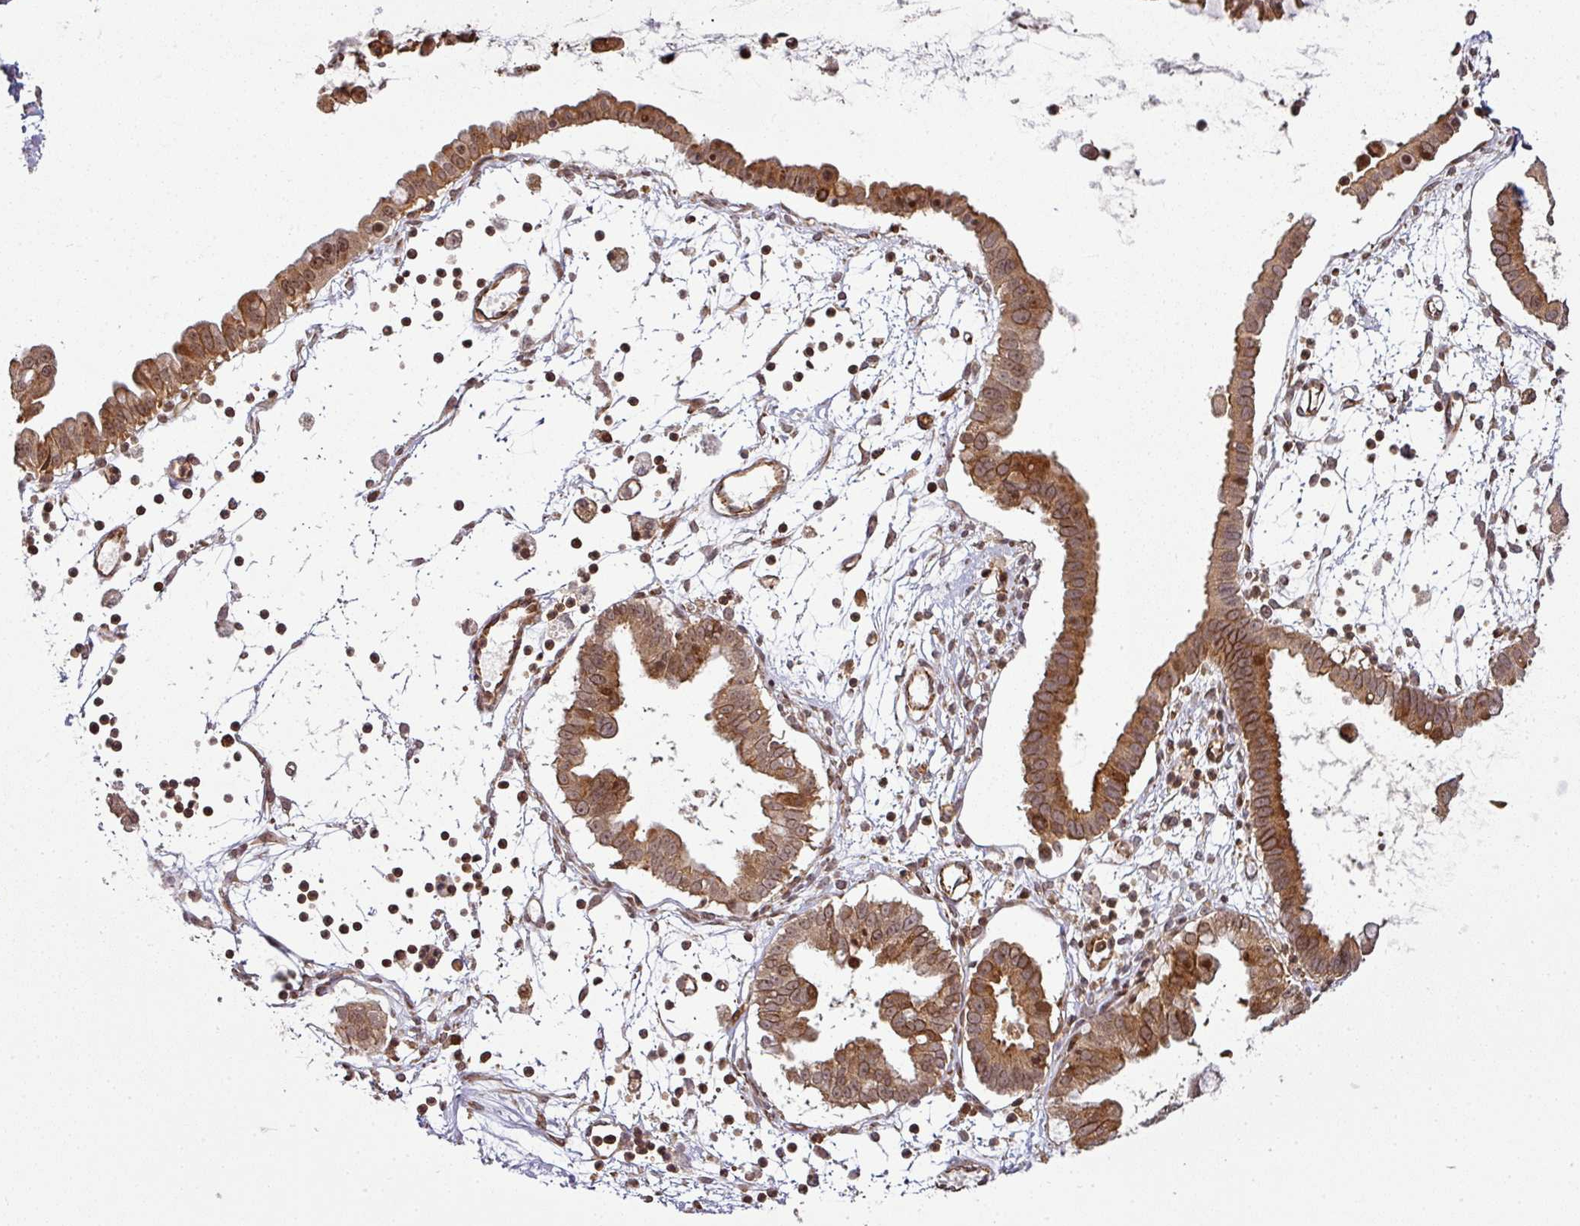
{"staining": {"intensity": "moderate", "quantity": ">75%", "location": "cytoplasmic/membranous,nuclear"}, "tissue": "ovarian cancer", "cell_type": "Tumor cells", "image_type": "cancer", "snomed": [{"axis": "morphology", "description": "Cystadenocarcinoma, mucinous, NOS"}, {"axis": "topography", "description": "Ovary"}], "caption": "Mucinous cystadenocarcinoma (ovarian) tissue demonstrates moderate cytoplasmic/membranous and nuclear staining in about >75% of tumor cells", "gene": "ATAT1", "patient": {"sex": "female", "age": 61}}